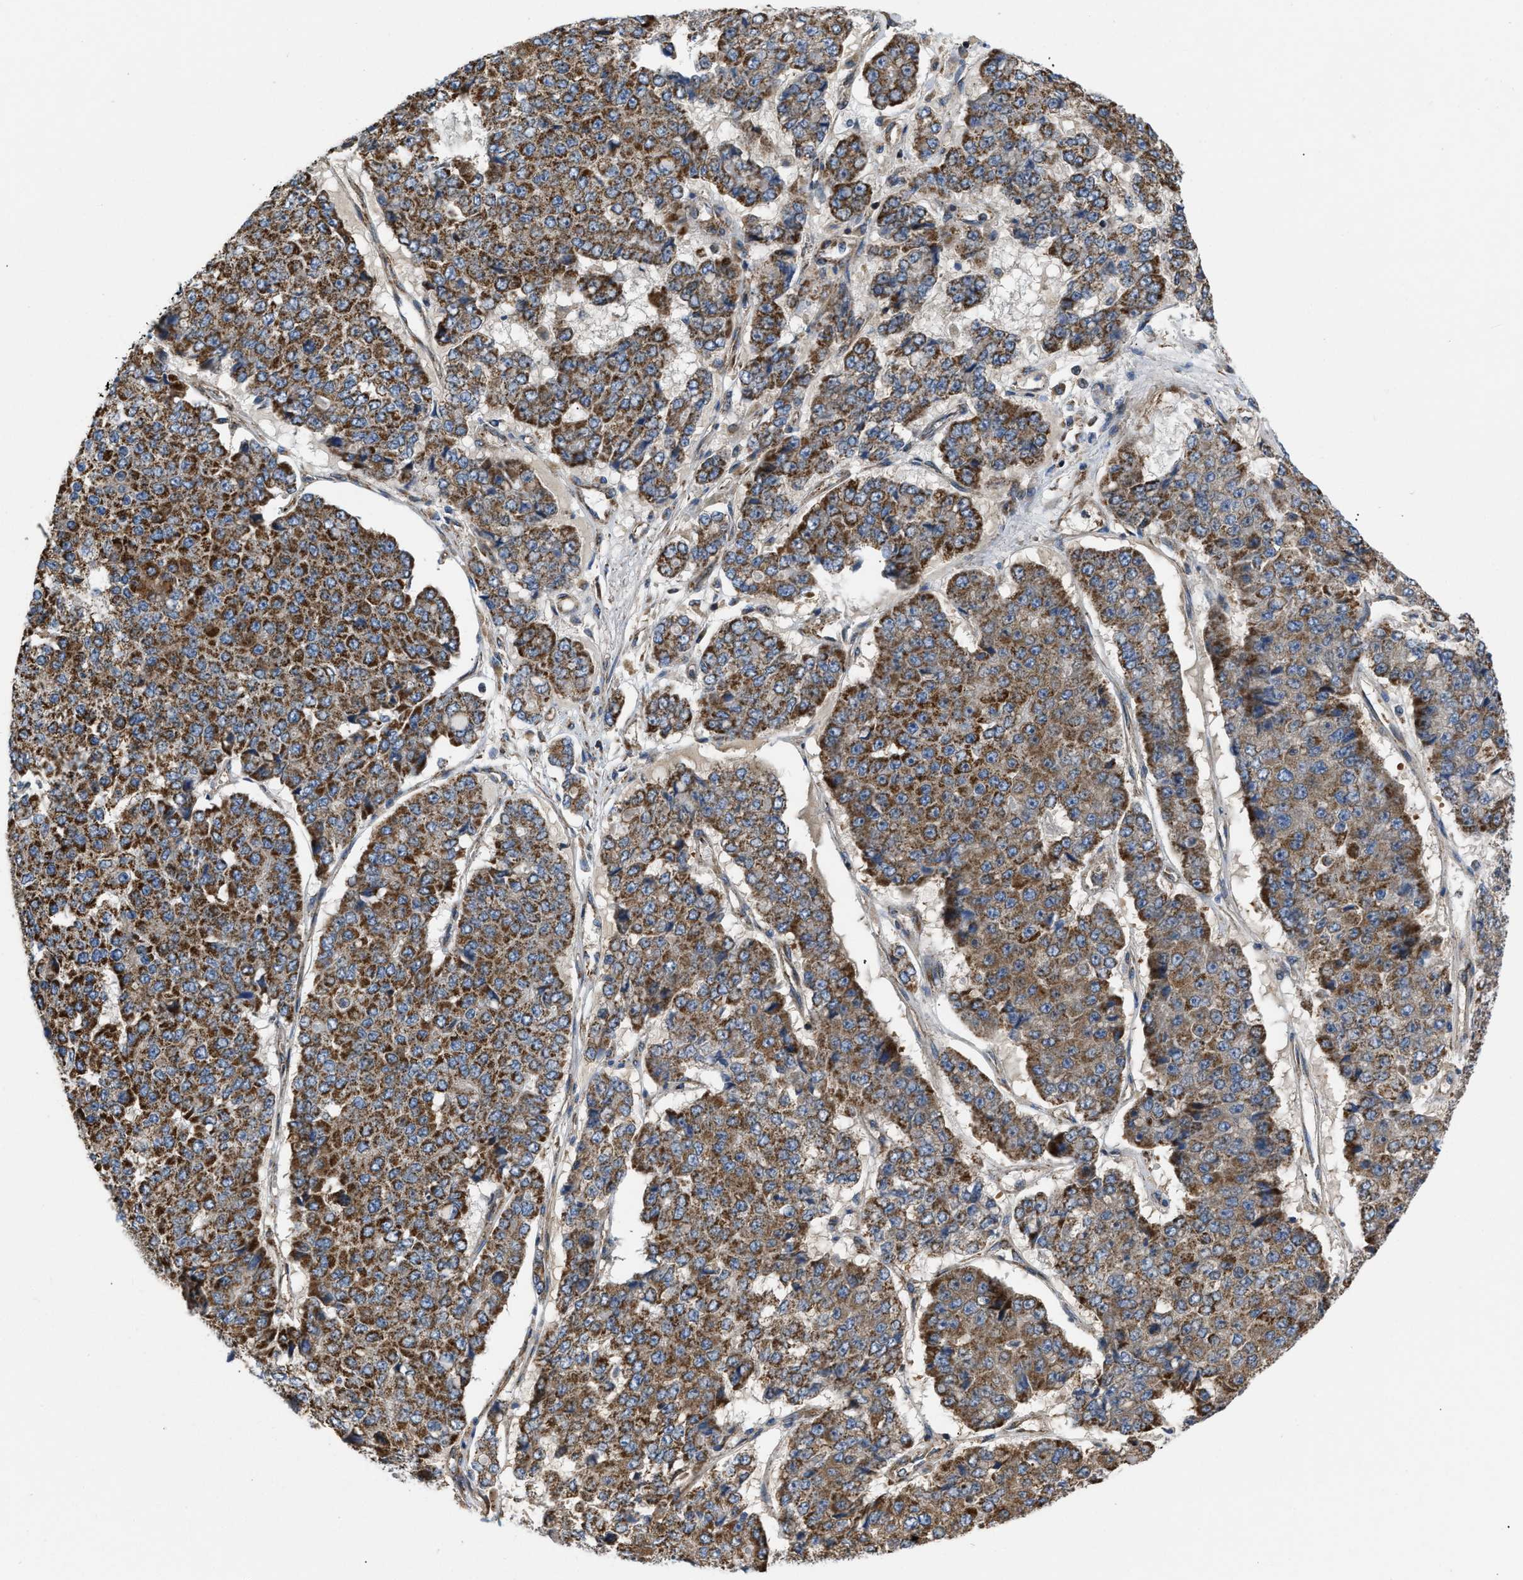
{"staining": {"intensity": "strong", "quantity": ">75%", "location": "cytoplasmic/membranous"}, "tissue": "pancreatic cancer", "cell_type": "Tumor cells", "image_type": "cancer", "snomed": [{"axis": "morphology", "description": "Adenocarcinoma, NOS"}, {"axis": "topography", "description": "Pancreas"}], "caption": "Protein staining displays strong cytoplasmic/membranous expression in about >75% of tumor cells in adenocarcinoma (pancreatic).", "gene": "OPTN", "patient": {"sex": "male", "age": 50}}